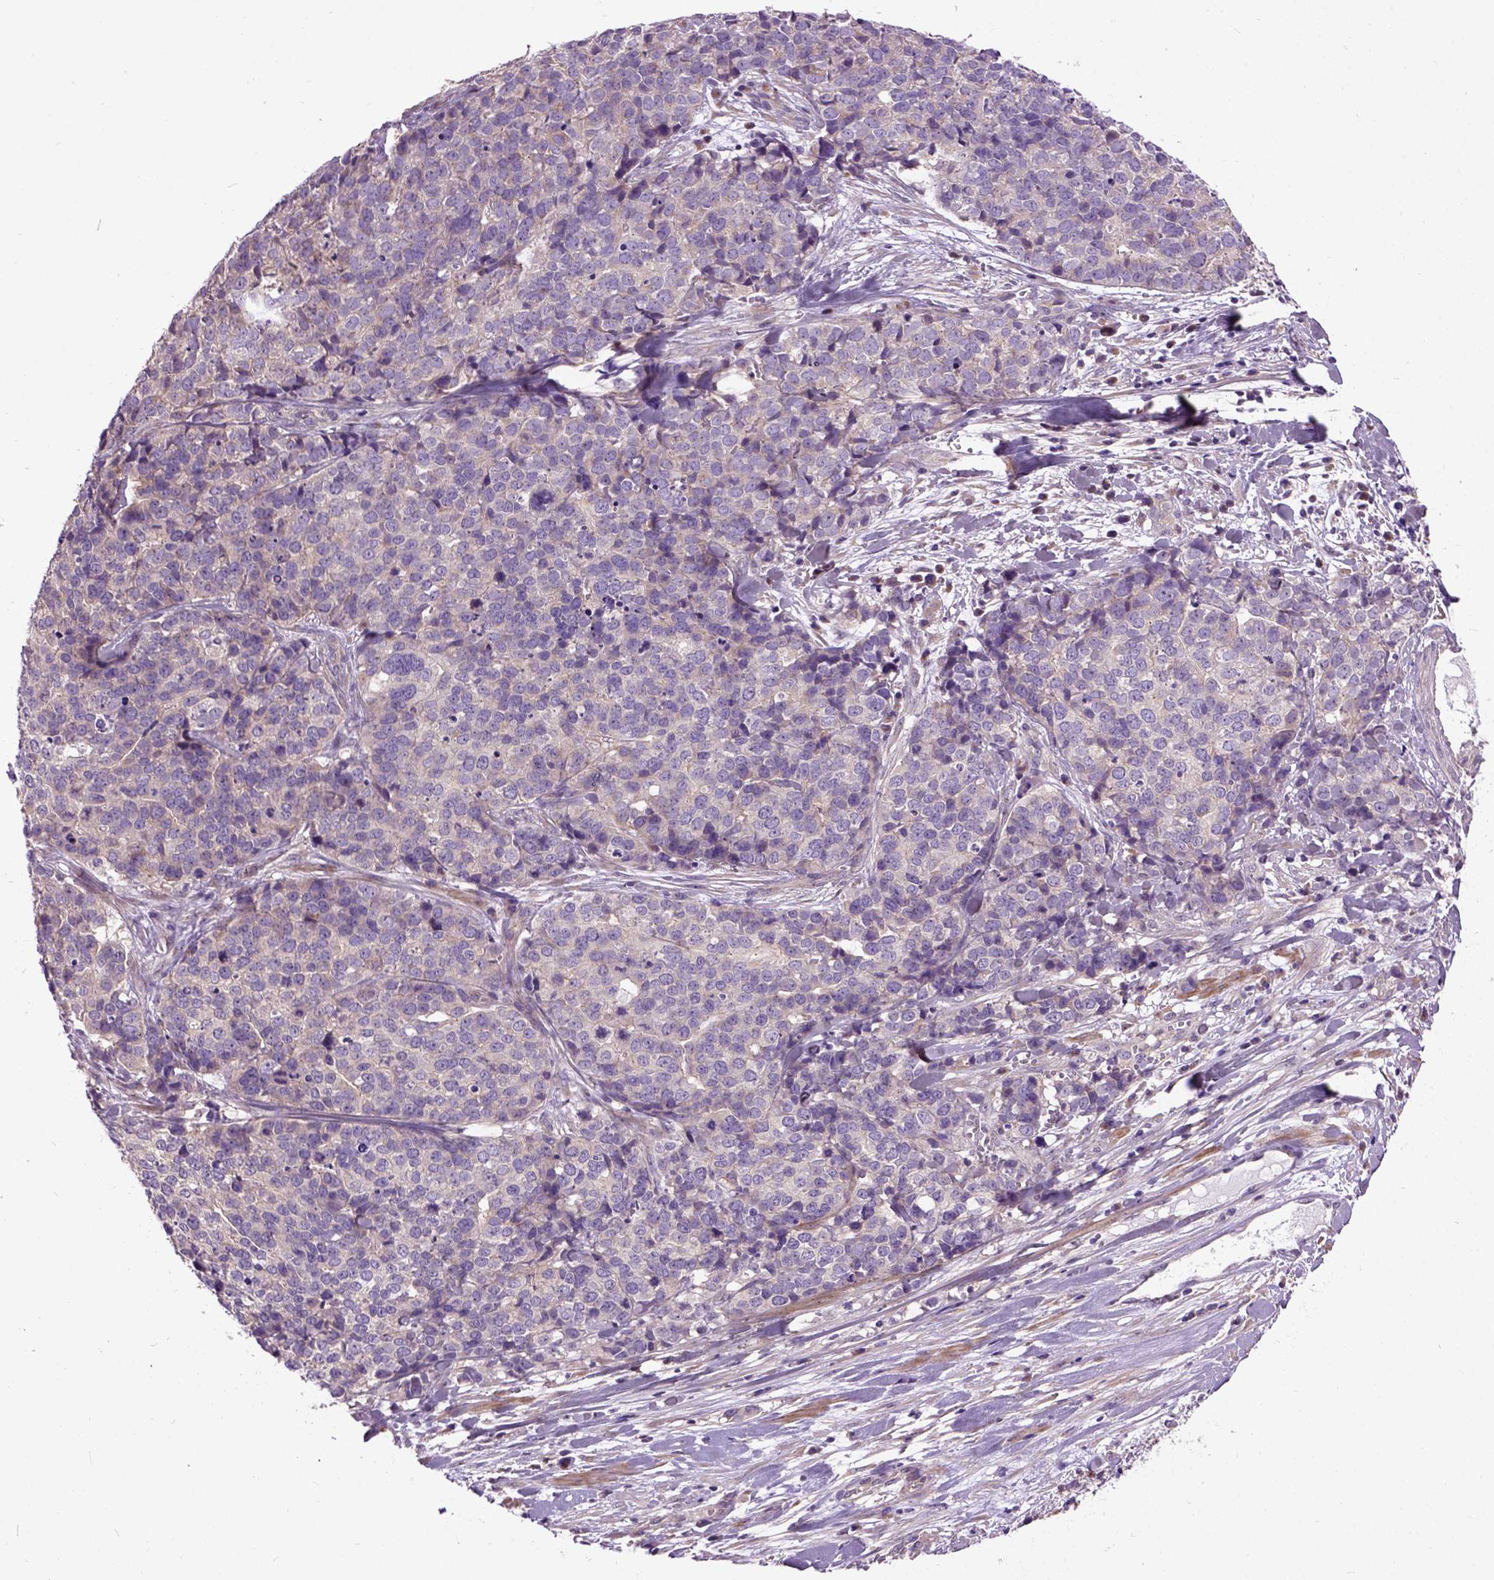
{"staining": {"intensity": "negative", "quantity": "none", "location": "none"}, "tissue": "ovarian cancer", "cell_type": "Tumor cells", "image_type": "cancer", "snomed": [{"axis": "morphology", "description": "Carcinoma, endometroid"}, {"axis": "topography", "description": "Ovary"}], "caption": "DAB (3,3'-diaminobenzidine) immunohistochemical staining of human endometroid carcinoma (ovarian) reveals no significant expression in tumor cells. The staining is performed using DAB (3,3'-diaminobenzidine) brown chromogen with nuclei counter-stained in using hematoxylin.", "gene": "MAPT", "patient": {"sex": "female", "age": 65}}